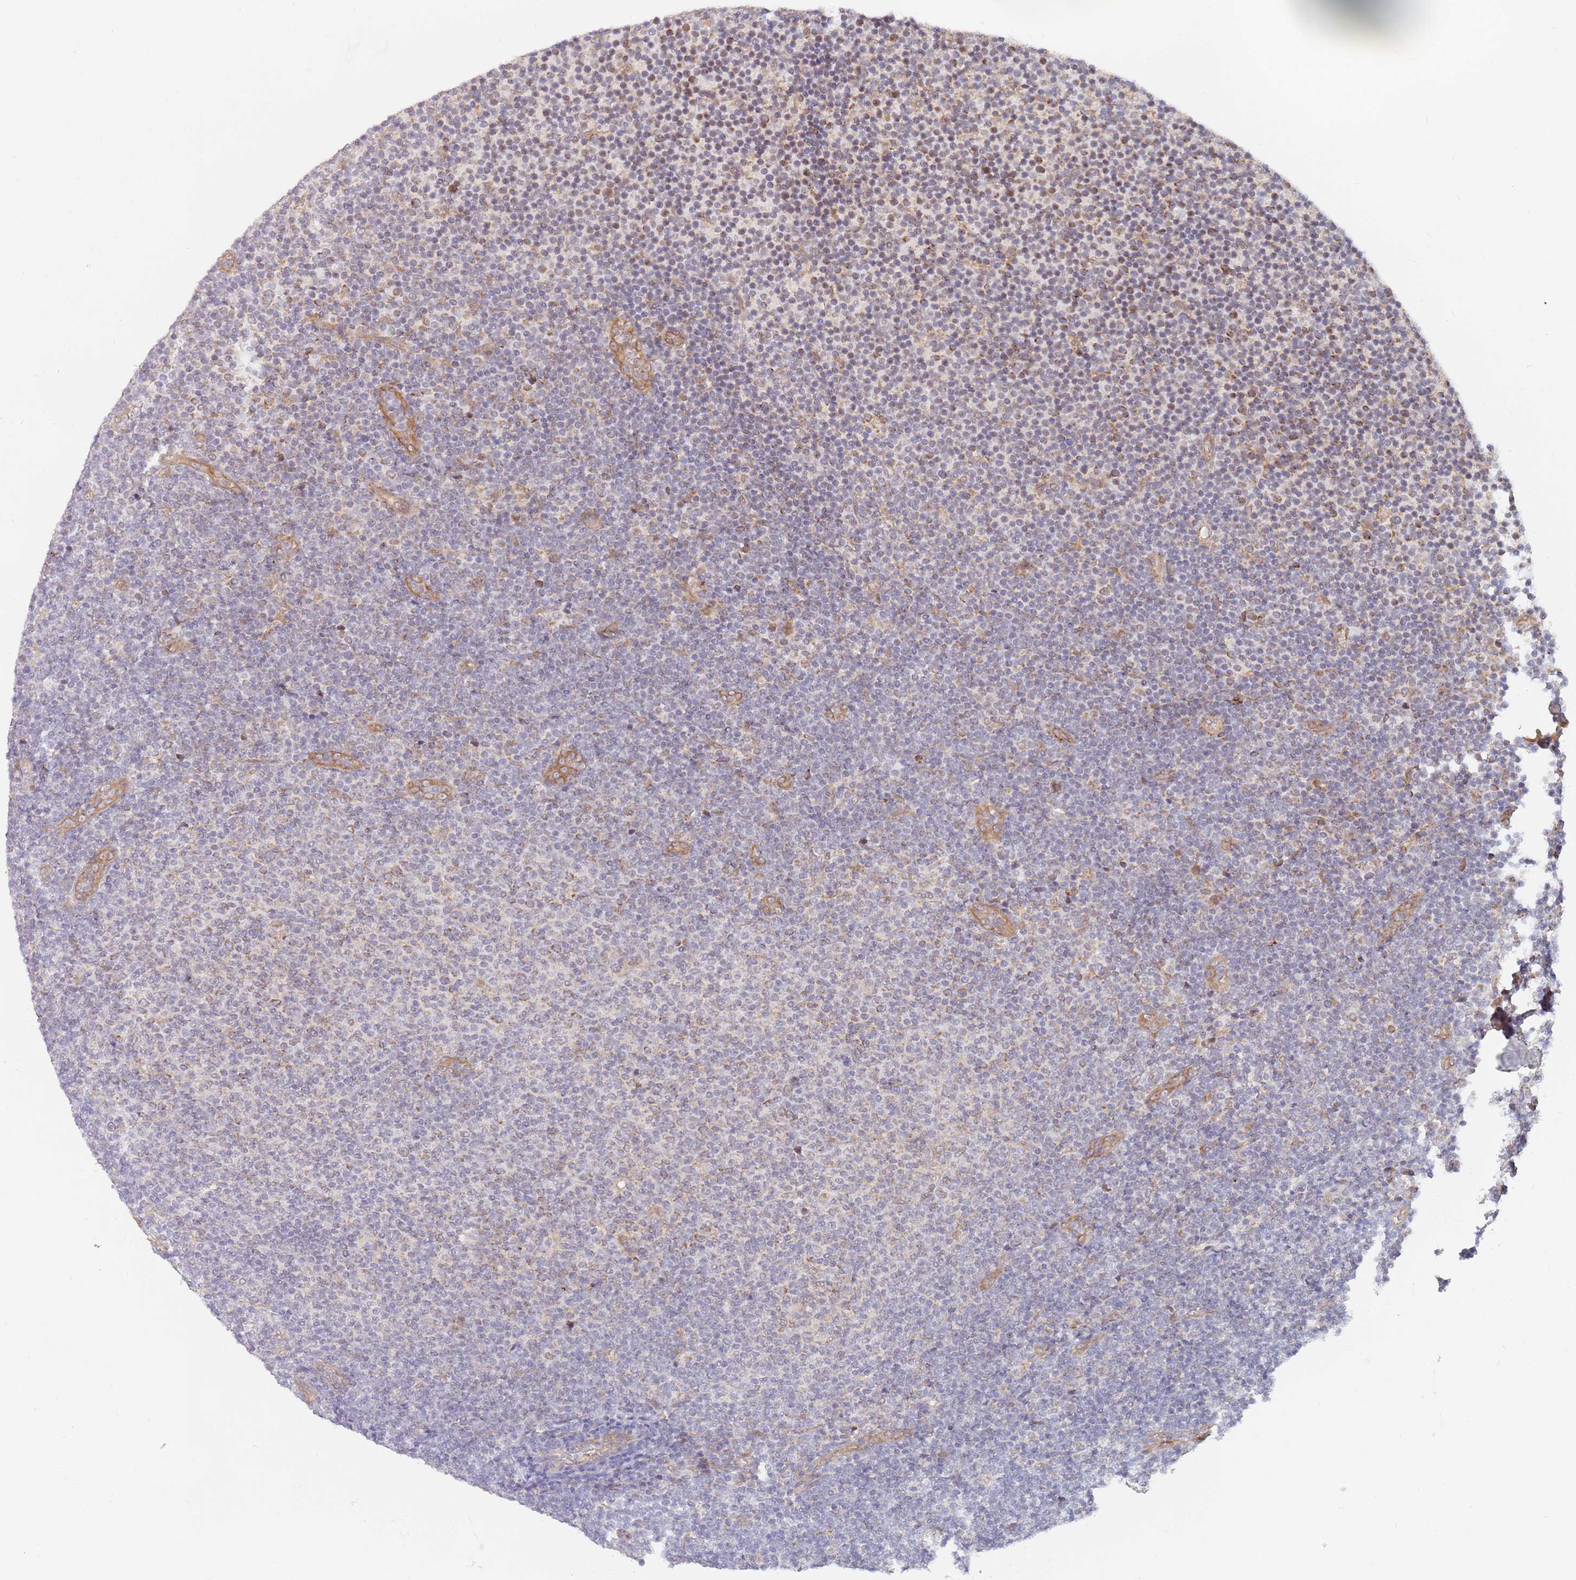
{"staining": {"intensity": "moderate", "quantity": "25%-75%", "location": "cytoplasmic/membranous"}, "tissue": "lymphoma", "cell_type": "Tumor cells", "image_type": "cancer", "snomed": [{"axis": "morphology", "description": "Malignant lymphoma, non-Hodgkin's type, Low grade"}, {"axis": "topography", "description": "Lymph node"}], "caption": "Immunohistochemistry (IHC) (DAB) staining of human lymphoma displays moderate cytoplasmic/membranous protein expression in approximately 25%-75% of tumor cells. (brown staining indicates protein expression, while blue staining denotes nuclei).", "gene": "UQCC3", "patient": {"sex": "male", "age": 66}}